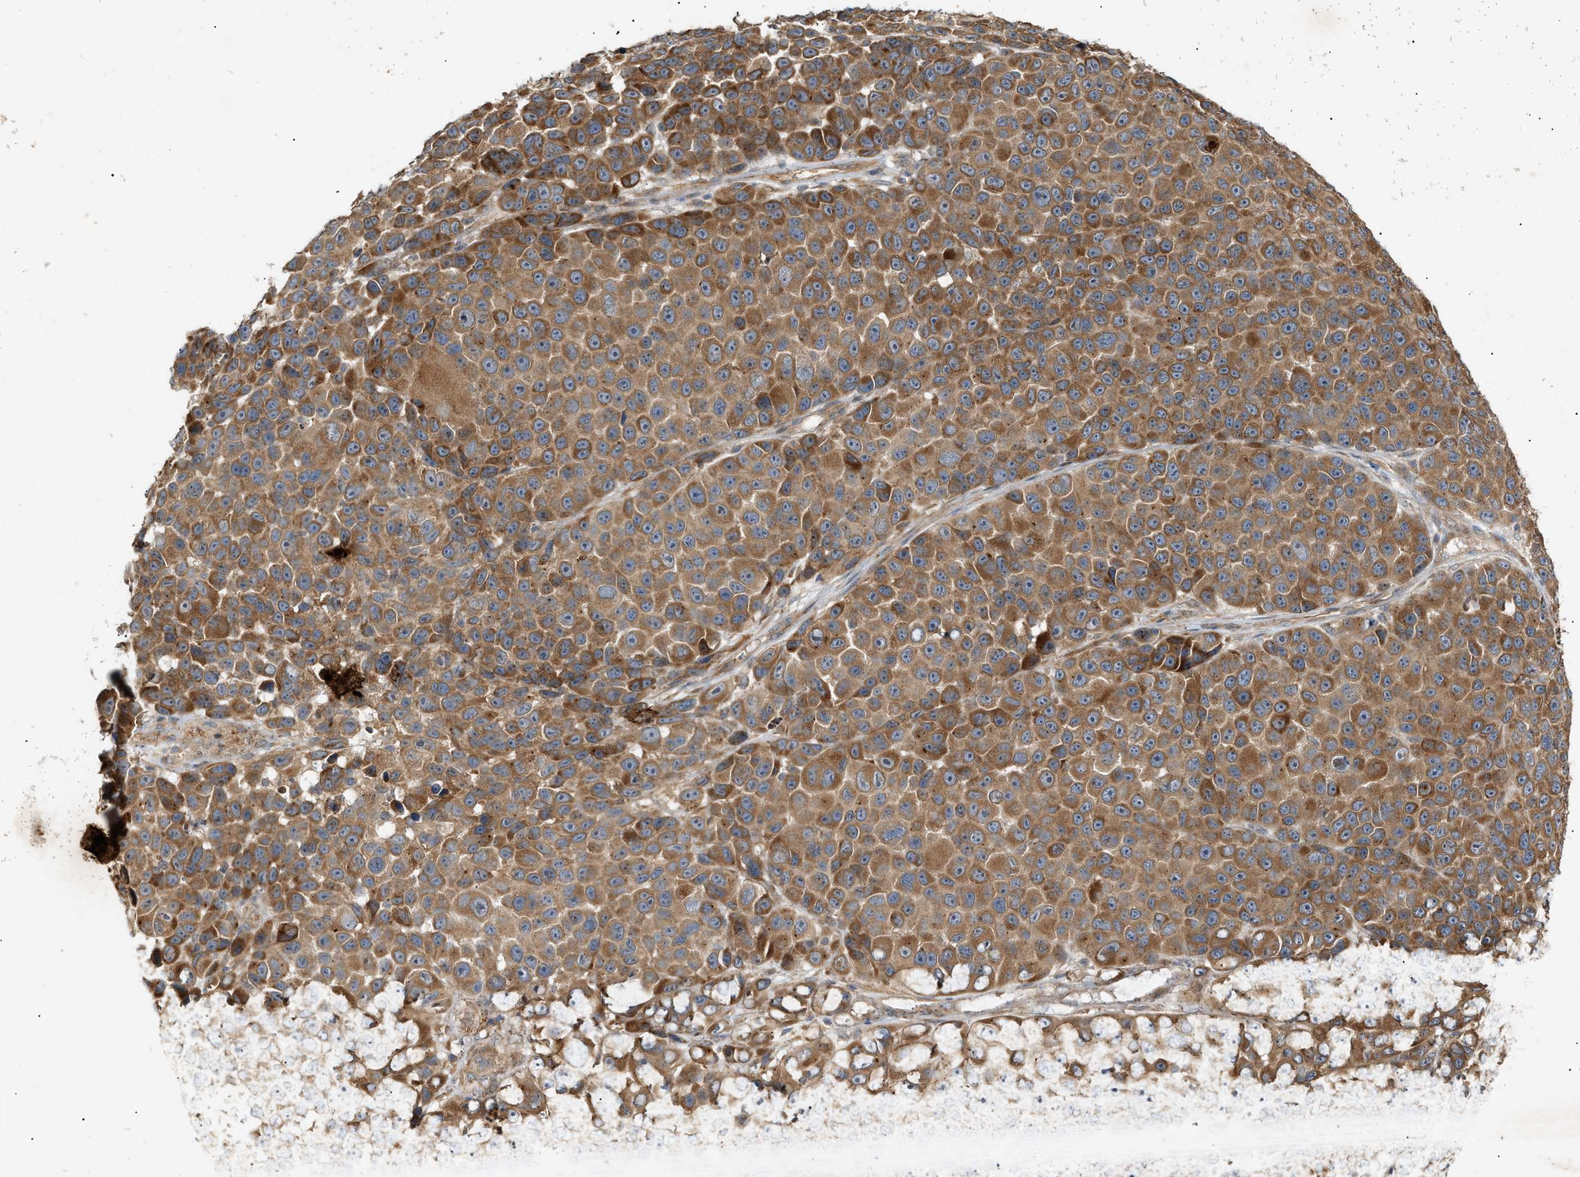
{"staining": {"intensity": "moderate", "quantity": ">75%", "location": "cytoplasmic/membranous"}, "tissue": "melanoma", "cell_type": "Tumor cells", "image_type": "cancer", "snomed": [{"axis": "morphology", "description": "Malignant melanoma, NOS"}, {"axis": "topography", "description": "Skin"}], "caption": "Melanoma stained for a protein shows moderate cytoplasmic/membranous positivity in tumor cells.", "gene": "MTCH1", "patient": {"sex": "male", "age": 53}}